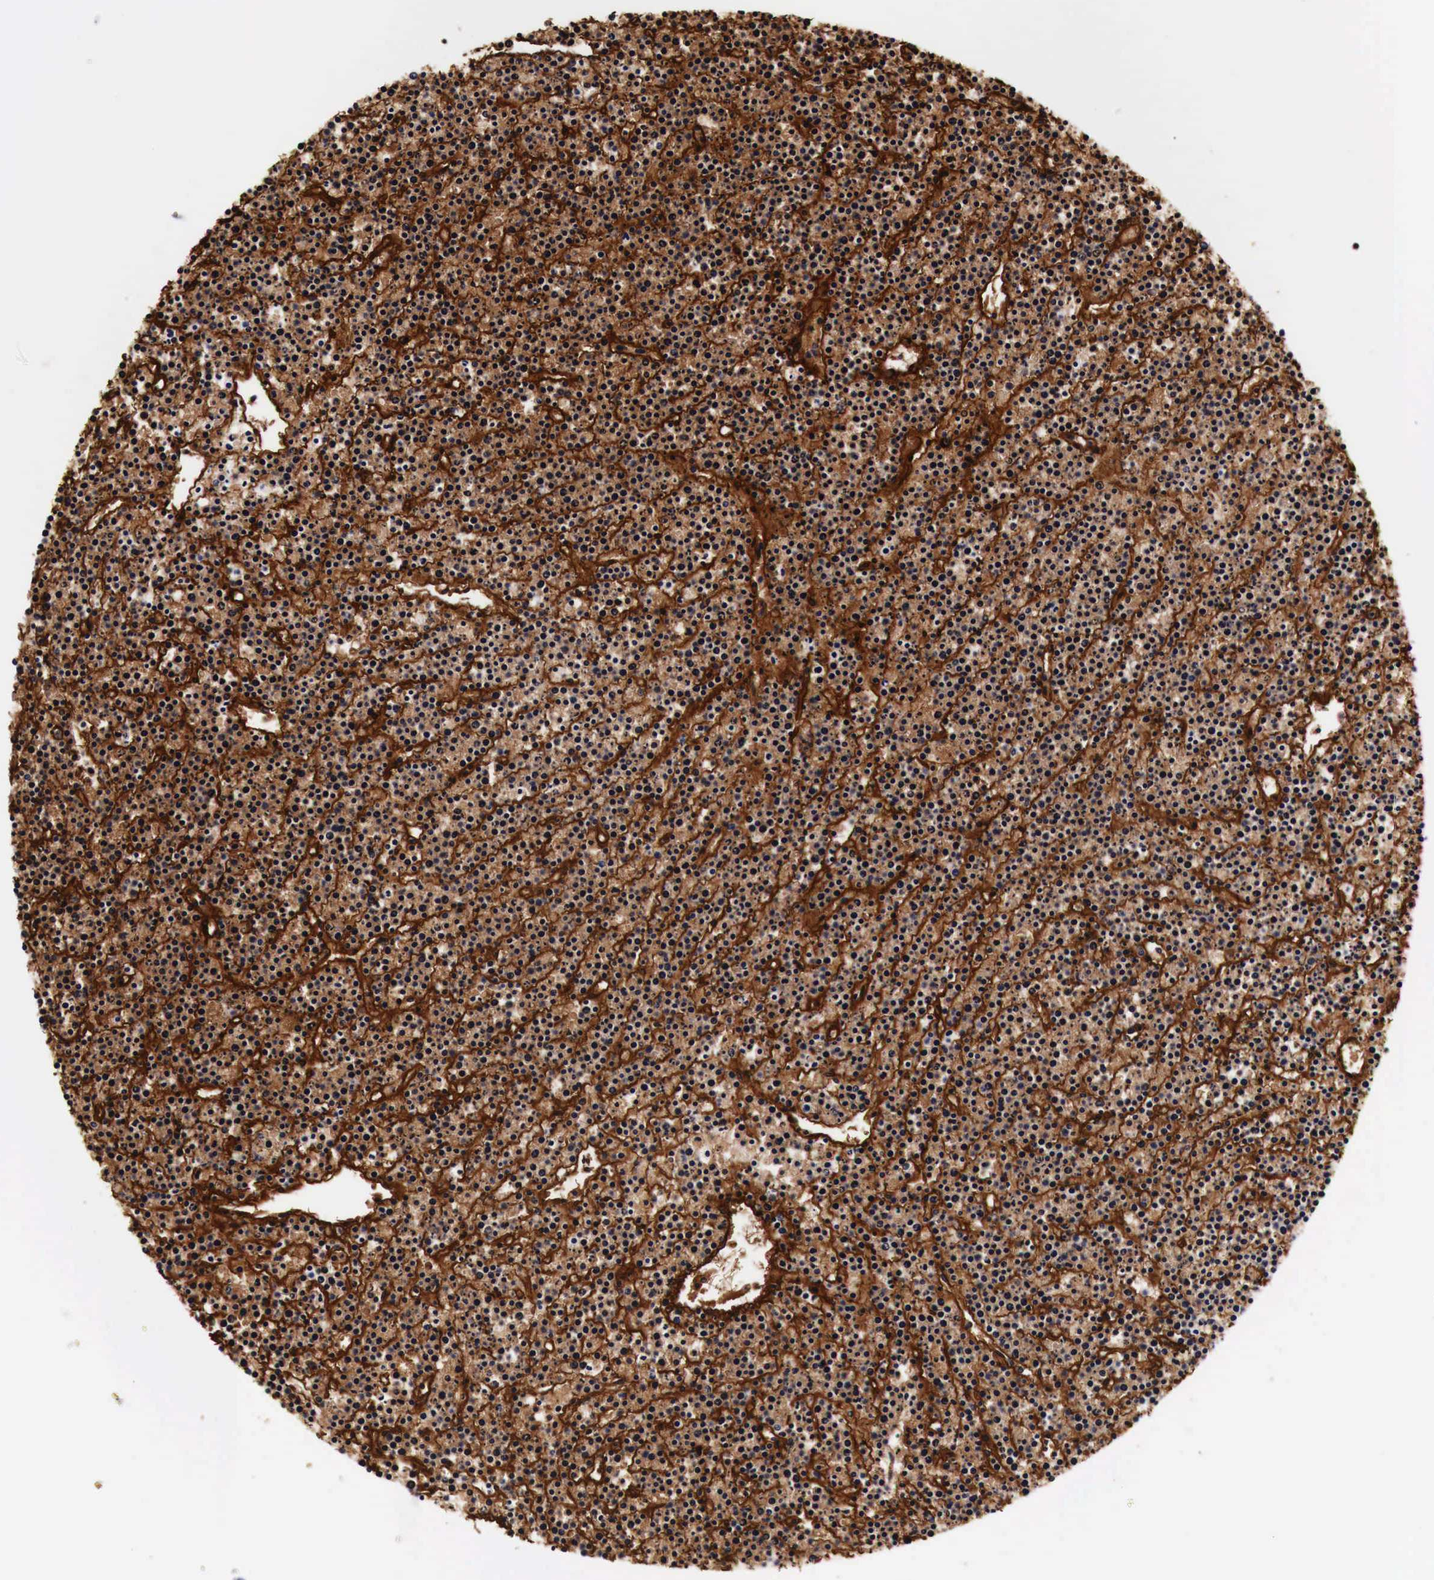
{"staining": {"intensity": "negative", "quantity": "none", "location": "none"}, "tissue": "lymphoma", "cell_type": "Tumor cells", "image_type": "cancer", "snomed": [{"axis": "morphology", "description": "Malignant lymphoma, non-Hodgkin's type, High grade"}, {"axis": "topography", "description": "Ovary"}], "caption": "The photomicrograph shows no significant expression in tumor cells of high-grade malignant lymphoma, non-Hodgkin's type.", "gene": "LAMB2", "patient": {"sex": "female", "age": 56}}